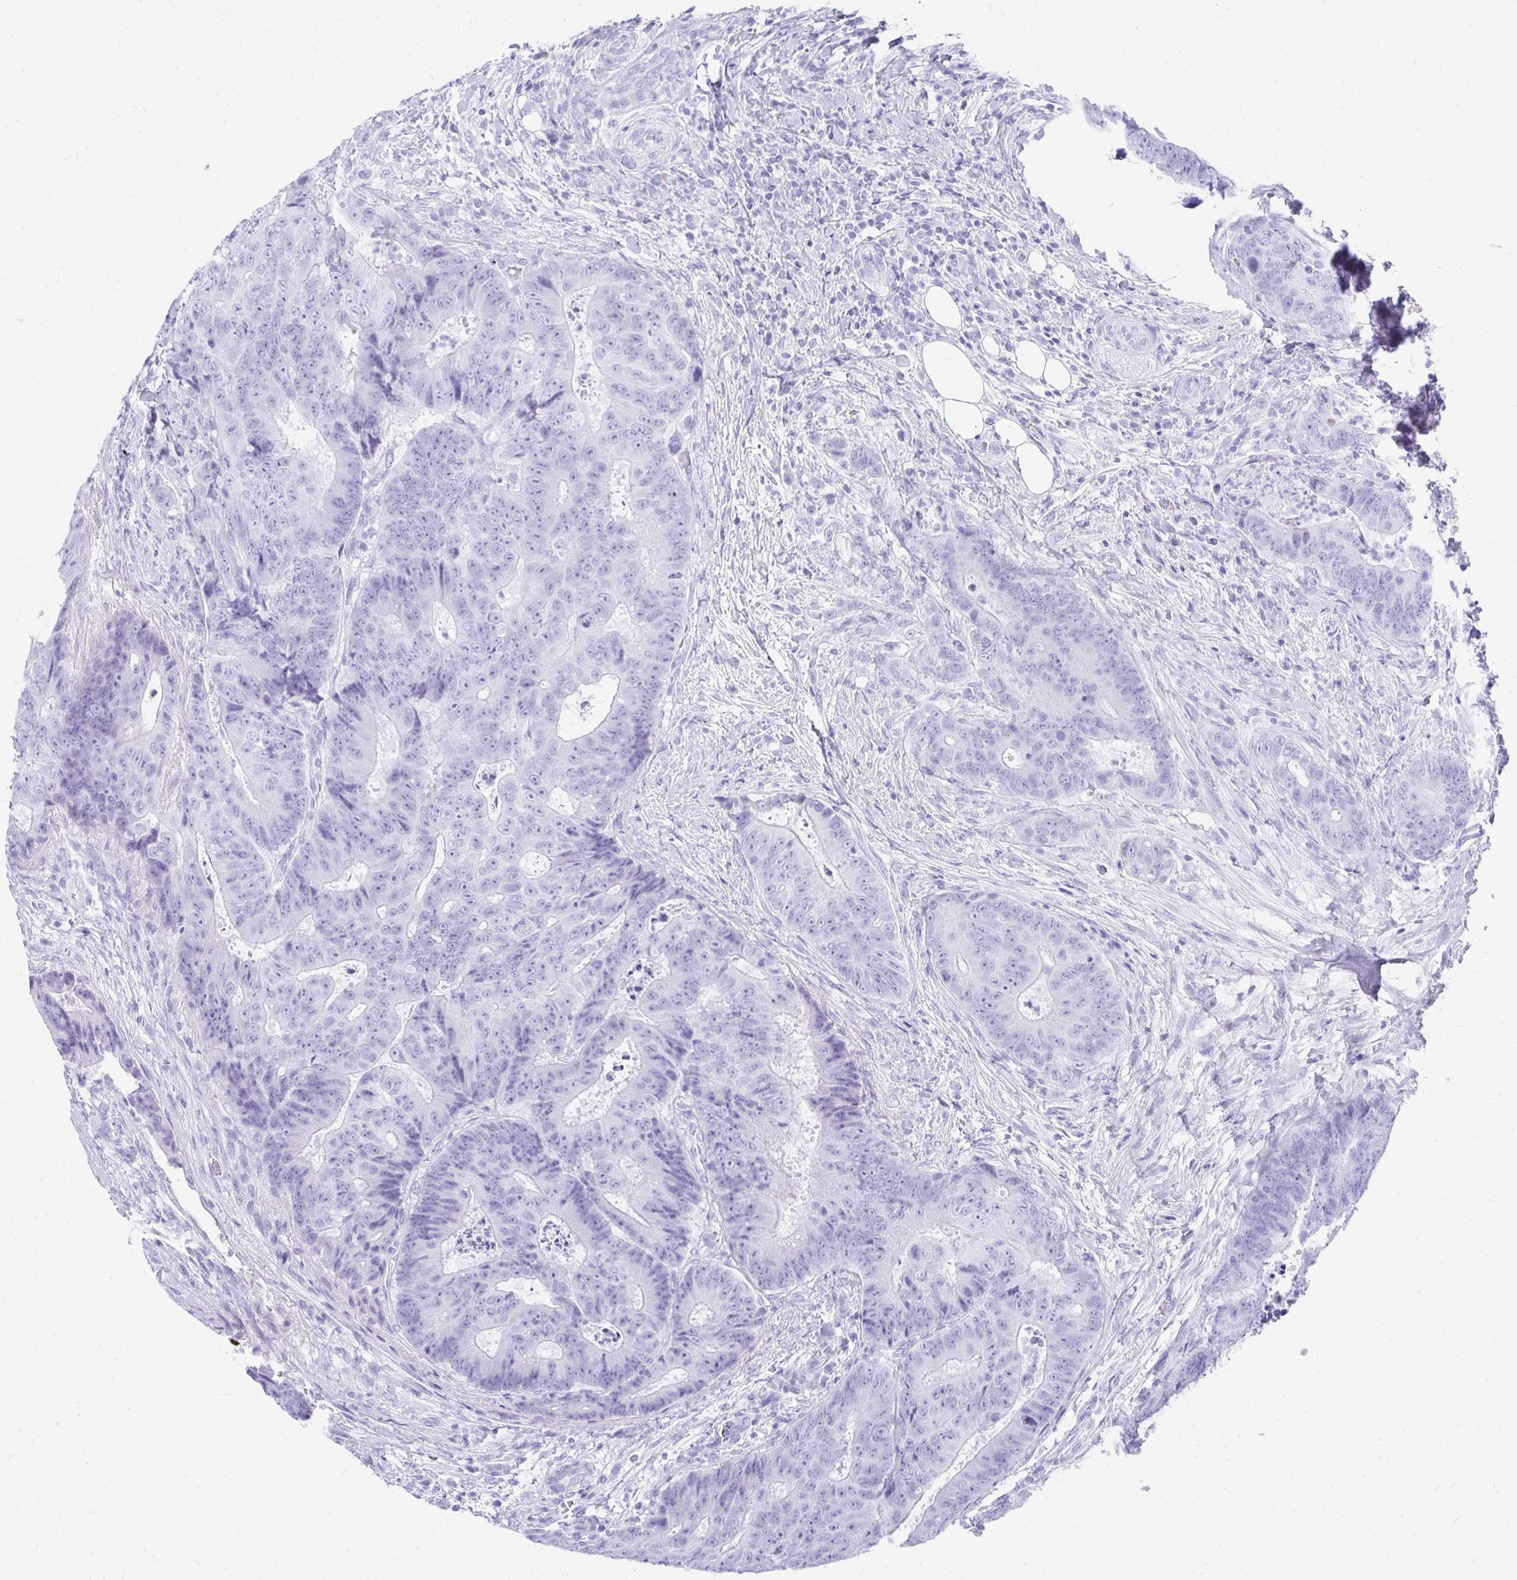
{"staining": {"intensity": "negative", "quantity": "none", "location": "none"}, "tissue": "colorectal cancer", "cell_type": "Tumor cells", "image_type": "cancer", "snomed": [{"axis": "morphology", "description": "Adenocarcinoma, NOS"}, {"axis": "topography", "description": "Colon"}], "caption": "IHC image of colorectal cancer (adenocarcinoma) stained for a protein (brown), which displays no positivity in tumor cells.", "gene": "TNNT1", "patient": {"sex": "female", "age": 48}}